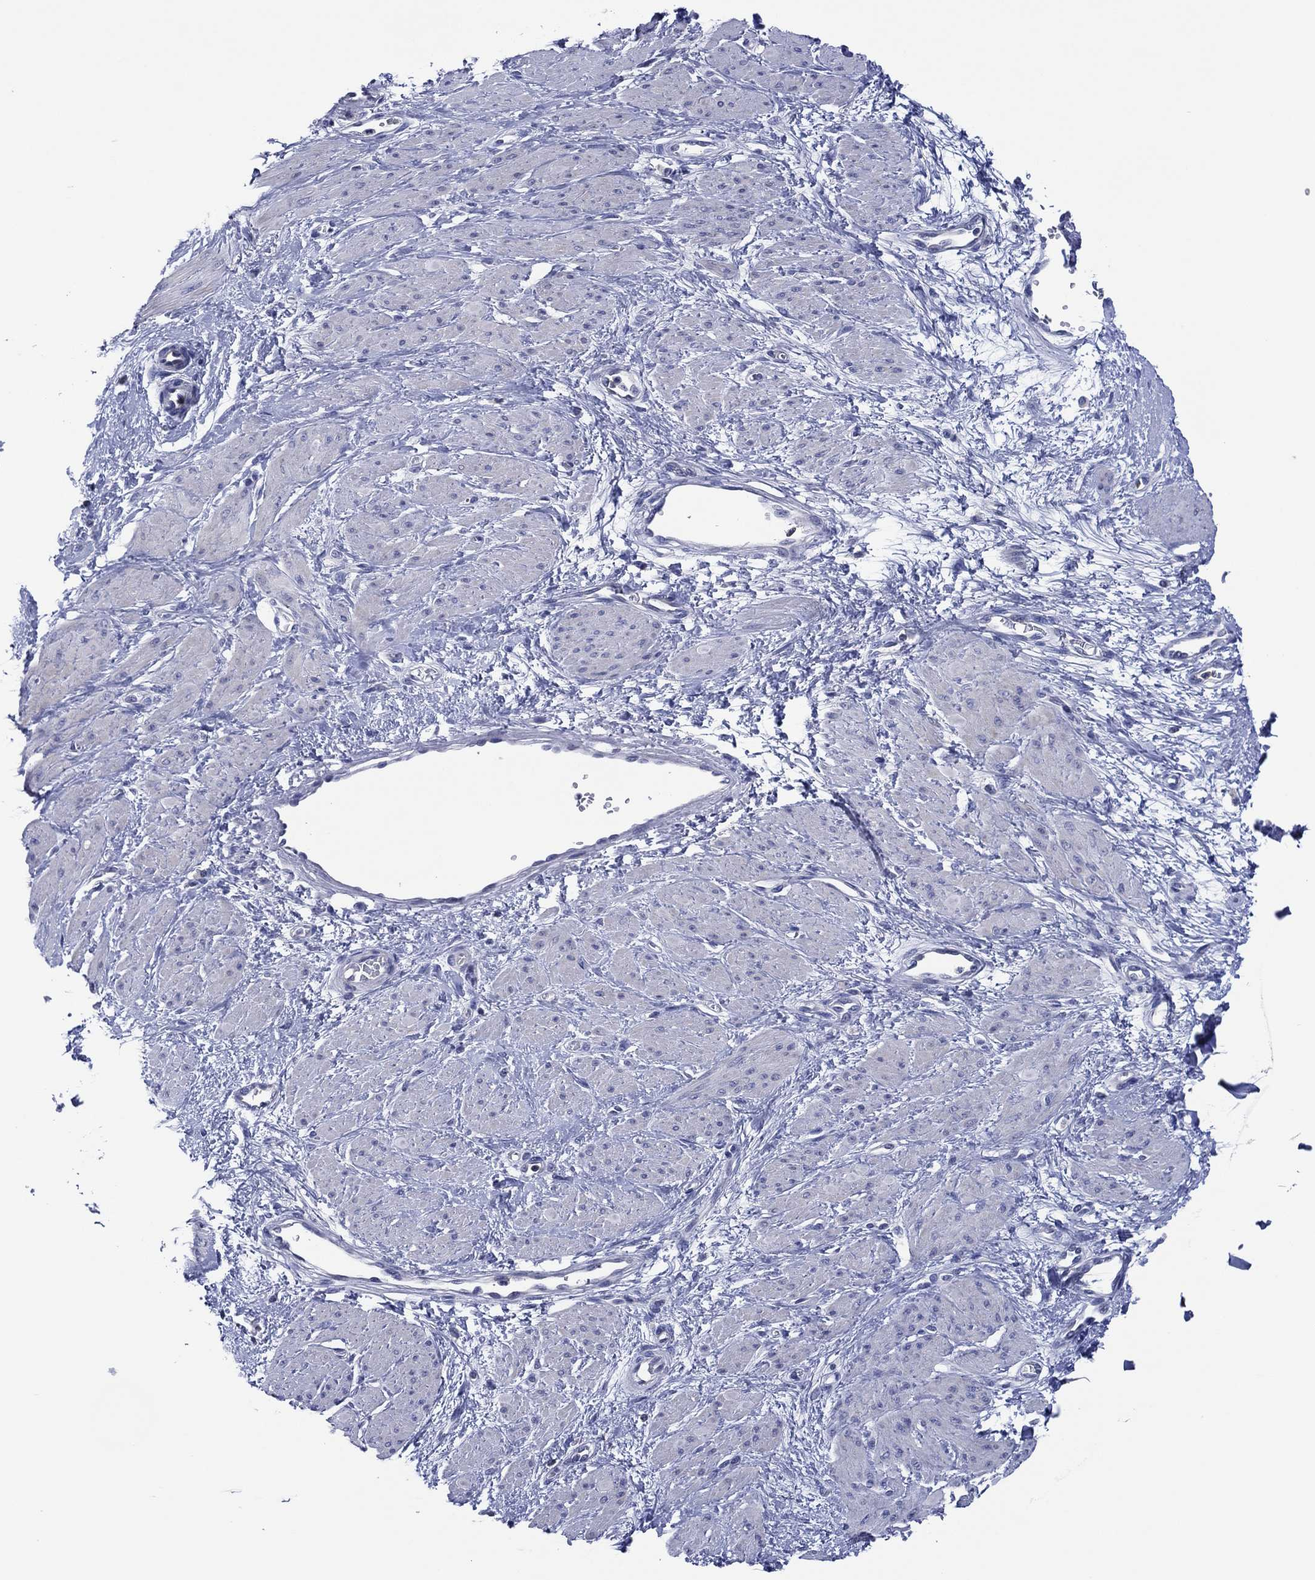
{"staining": {"intensity": "negative", "quantity": "none", "location": "none"}, "tissue": "smooth muscle", "cell_type": "Smooth muscle cells", "image_type": "normal", "snomed": [{"axis": "morphology", "description": "Normal tissue, NOS"}, {"axis": "topography", "description": "Smooth muscle"}, {"axis": "topography", "description": "Uterus"}], "caption": "Immunohistochemistry of benign human smooth muscle demonstrates no positivity in smooth muscle cells. (Immunohistochemistry, brightfield microscopy, high magnification).", "gene": "TRIM31", "patient": {"sex": "female", "age": 39}}